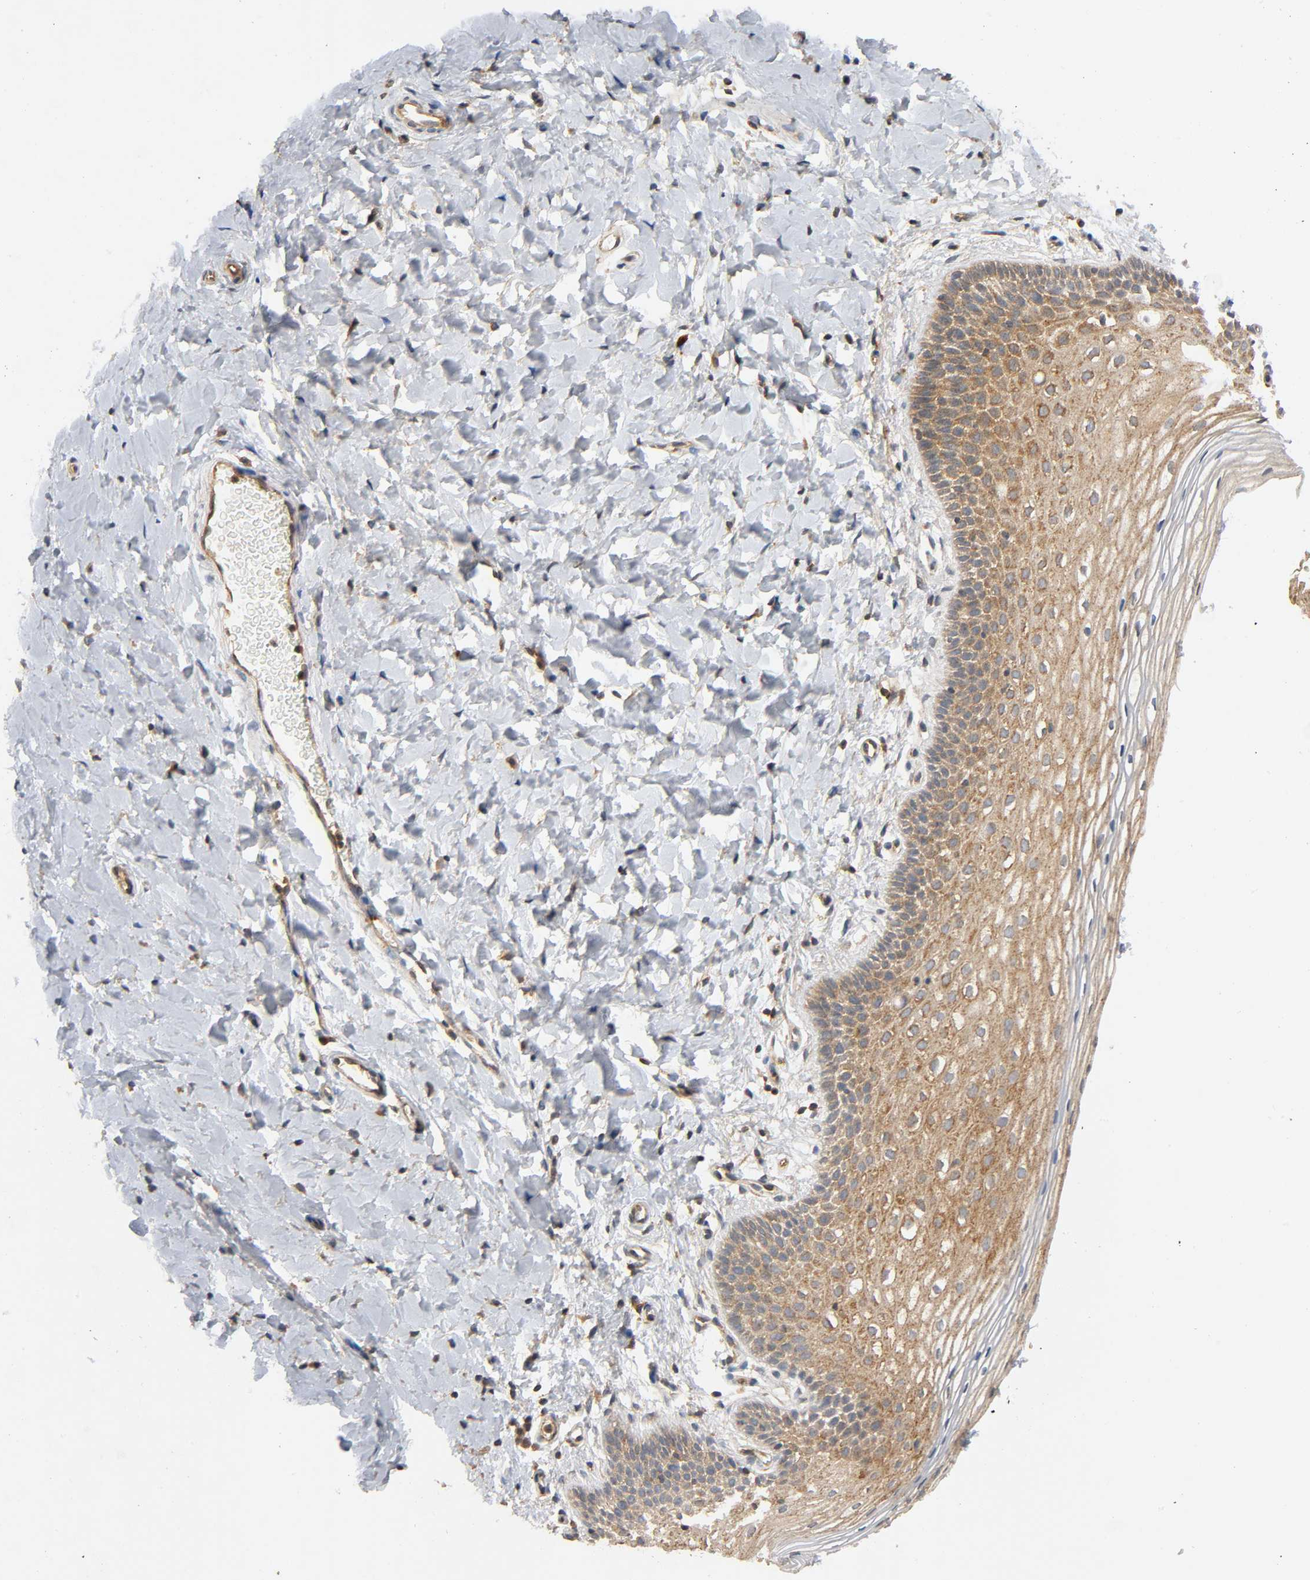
{"staining": {"intensity": "moderate", "quantity": ">75%", "location": "cytoplasmic/membranous"}, "tissue": "vagina", "cell_type": "Squamous epithelial cells", "image_type": "normal", "snomed": [{"axis": "morphology", "description": "Normal tissue, NOS"}, {"axis": "topography", "description": "Vagina"}], "caption": "The histopathology image shows a brown stain indicating the presence of a protein in the cytoplasmic/membranous of squamous epithelial cells in vagina. Ihc stains the protein in brown and the nuclei are stained blue.", "gene": "IKBKB", "patient": {"sex": "female", "age": 55}}